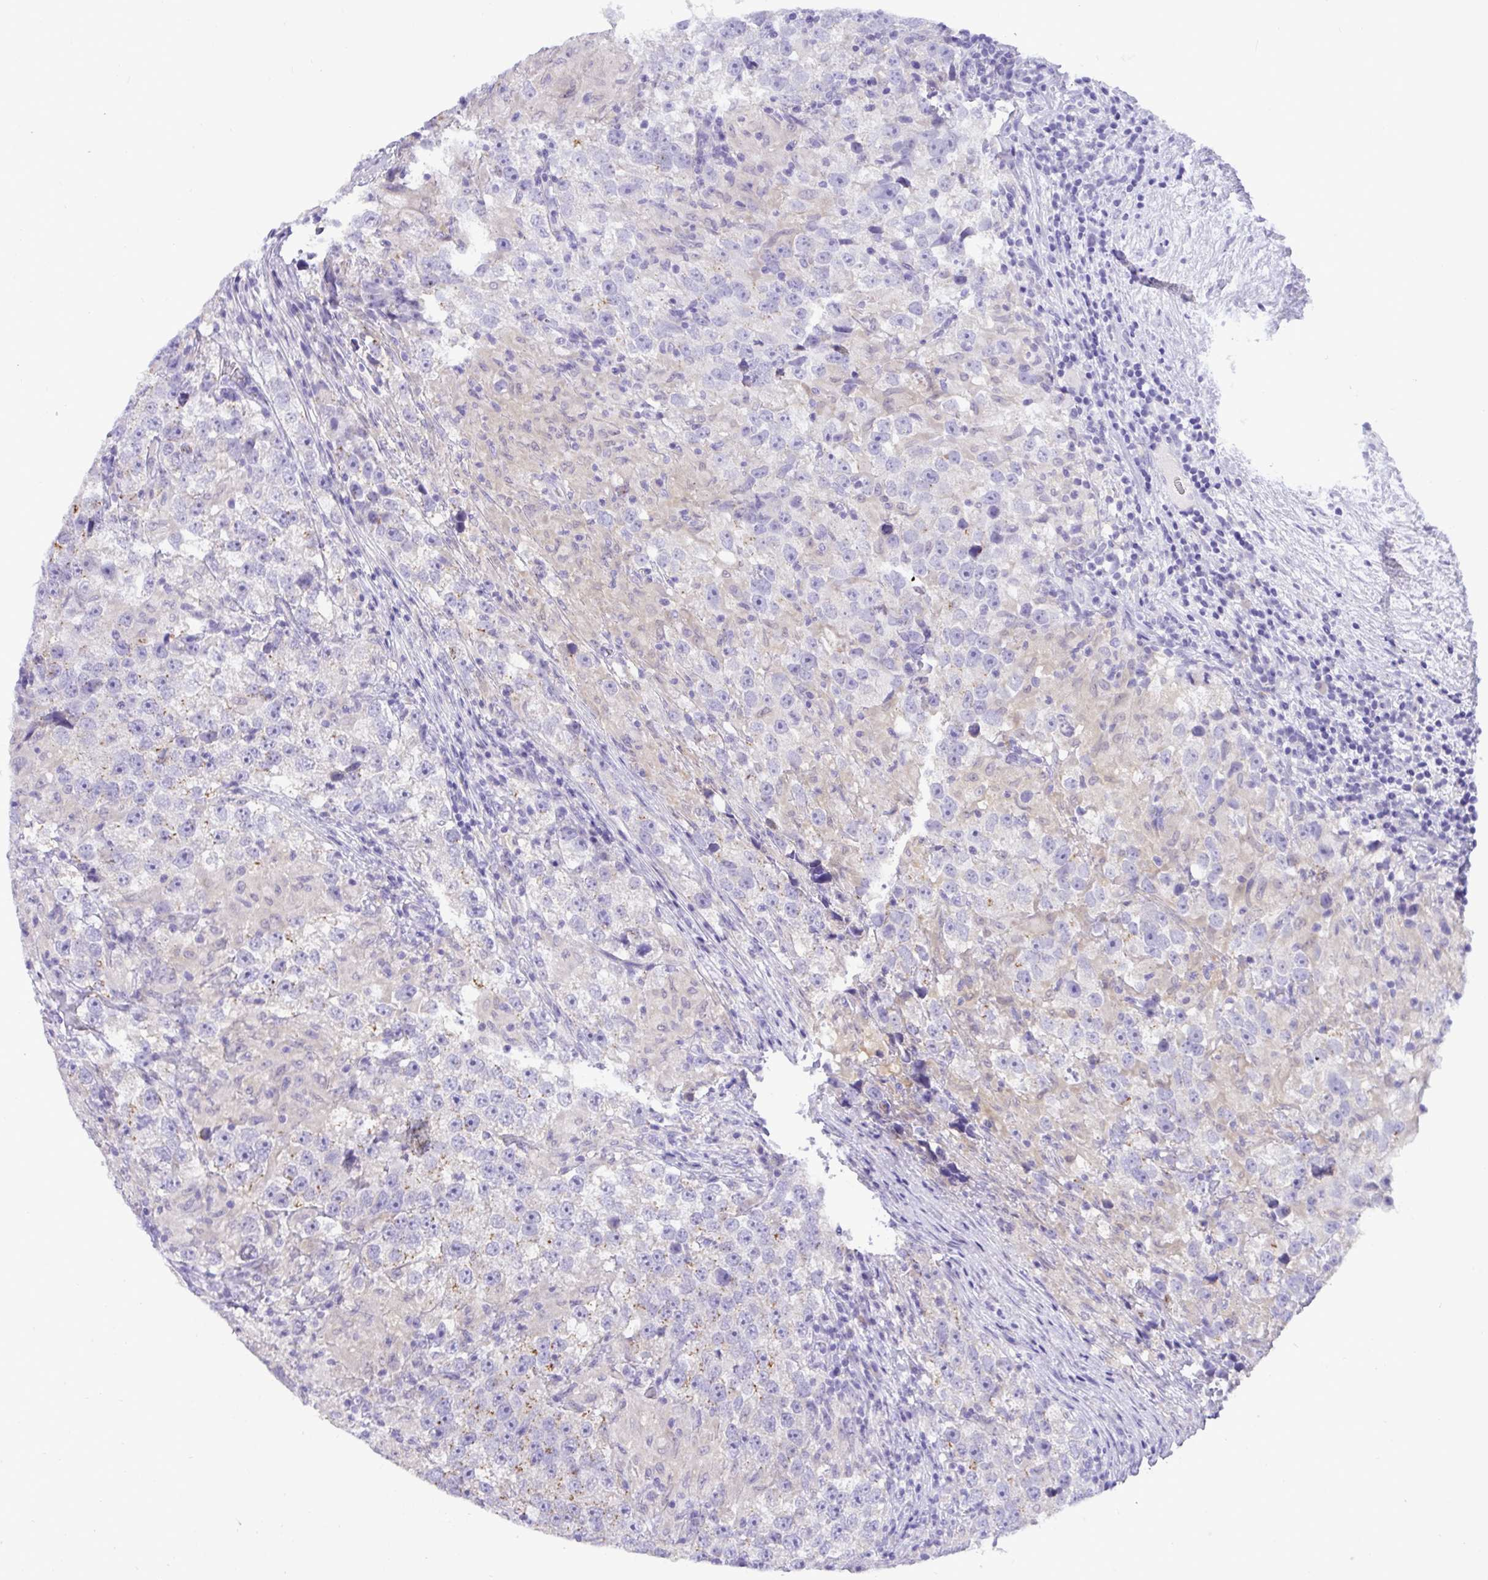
{"staining": {"intensity": "negative", "quantity": "none", "location": "none"}, "tissue": "testis cancer", "cell_type": "Tumor cells", "image_type": "cancer", "snomed": [{"axis": "morphology", "description": "Seminoma, NOS"}, {"axis": "topography", "description": "Testis"}], "caption": "Tumor cells are negative for brown protein staining in testis seminoma.", "gene": "ST8SIA2", "patient": {"sex": "male", "age": 46}}